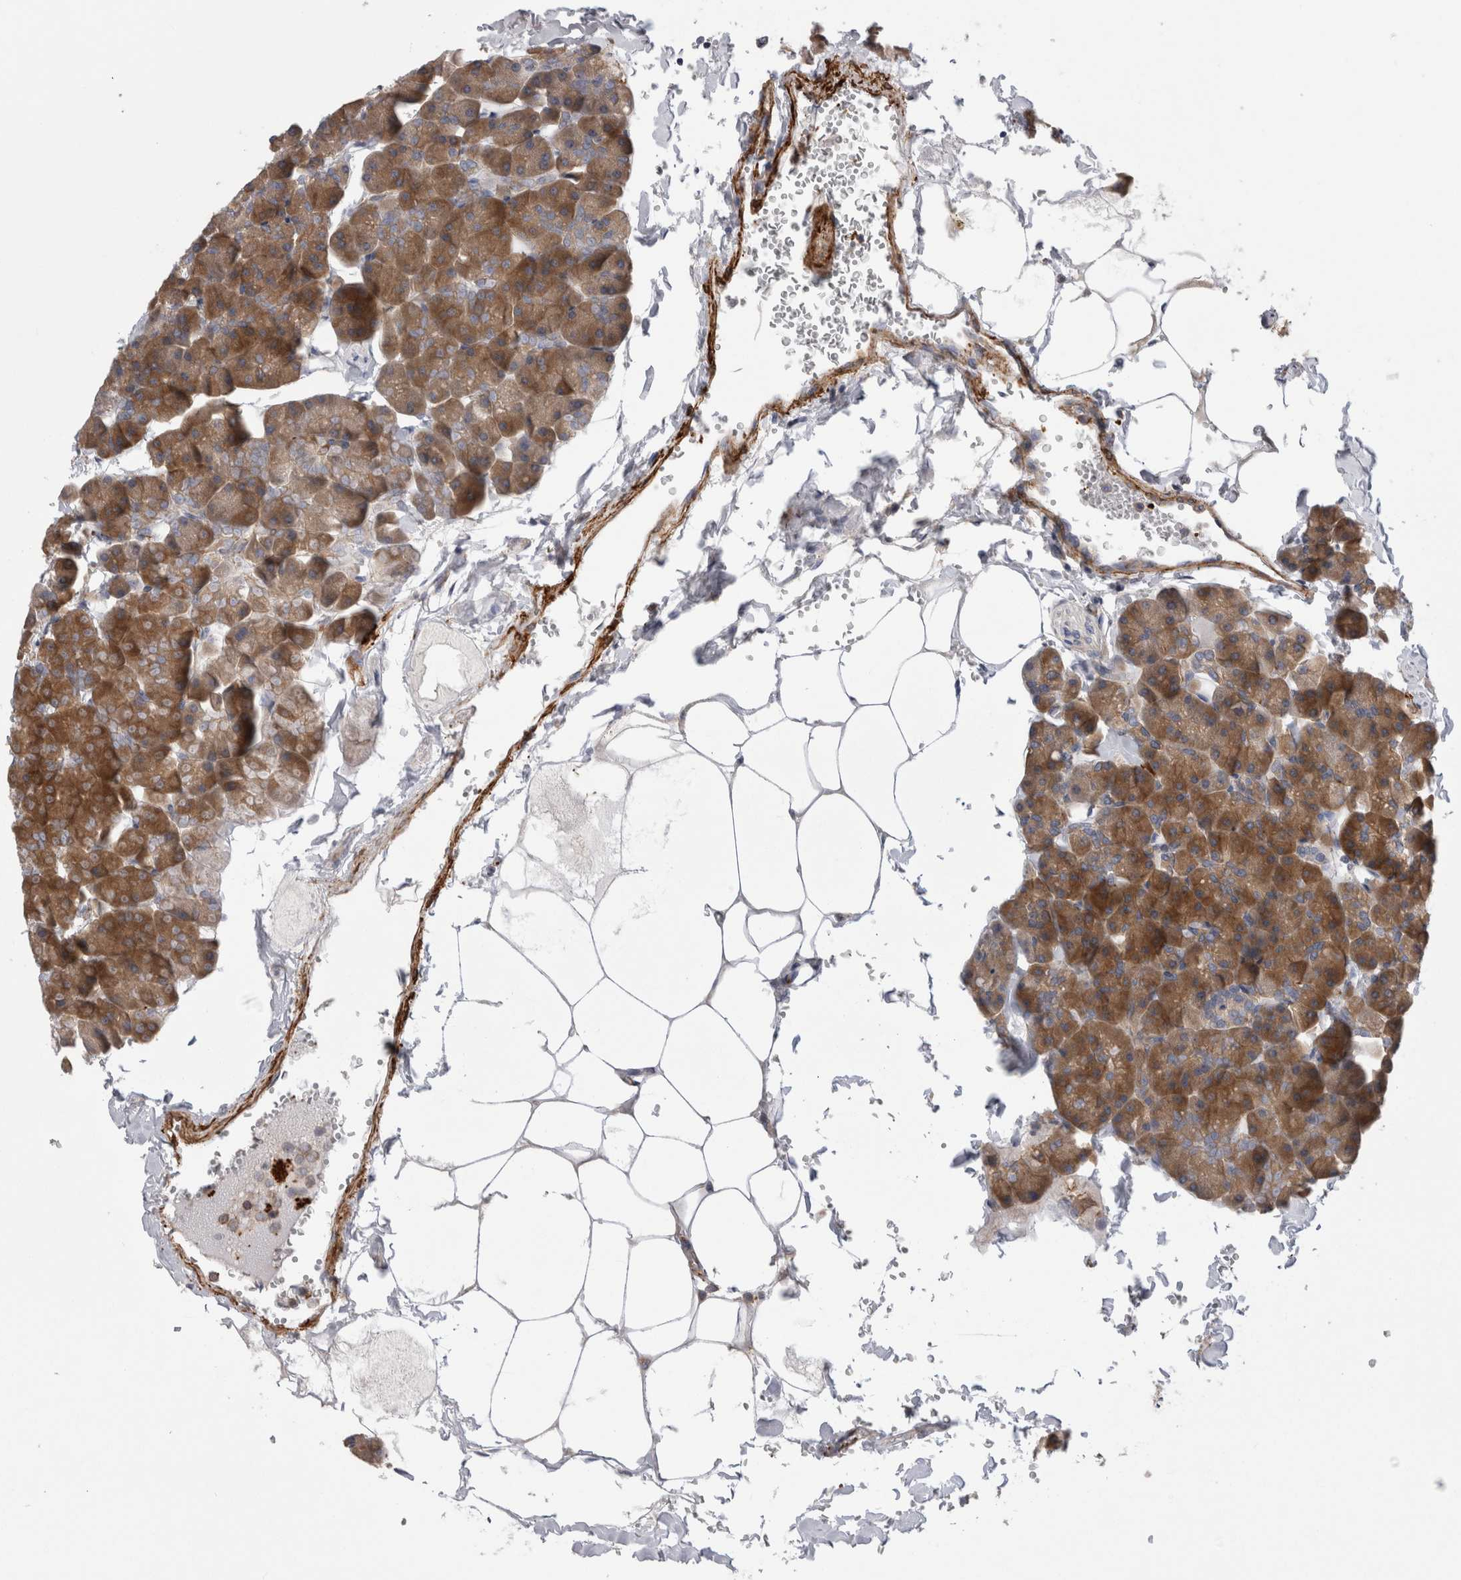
{"staining": {"intensity": "strong", "quantity": ">75%", "location": "cytoplasmic/membranous"}, "tissue": "pancreas", "cell_type": "Exocrine glandular cells", "image_type": "normal", "snomed": [{"axis": "morphology", "description": "Normal tissue, NOS"}, {"axis": "topography", "description": "Pancreas"}], "caption": "Immunohistochemical staining of normal human pancreas exhibits high levels of strong cytoplasmic/membranous expression in about >75% of exocrine glandular cells. (DAB = brown stain, brightfield microscopy at high magnification).", "gene": "EPRS1", "patient": {"sex": "male", "age": 35}}